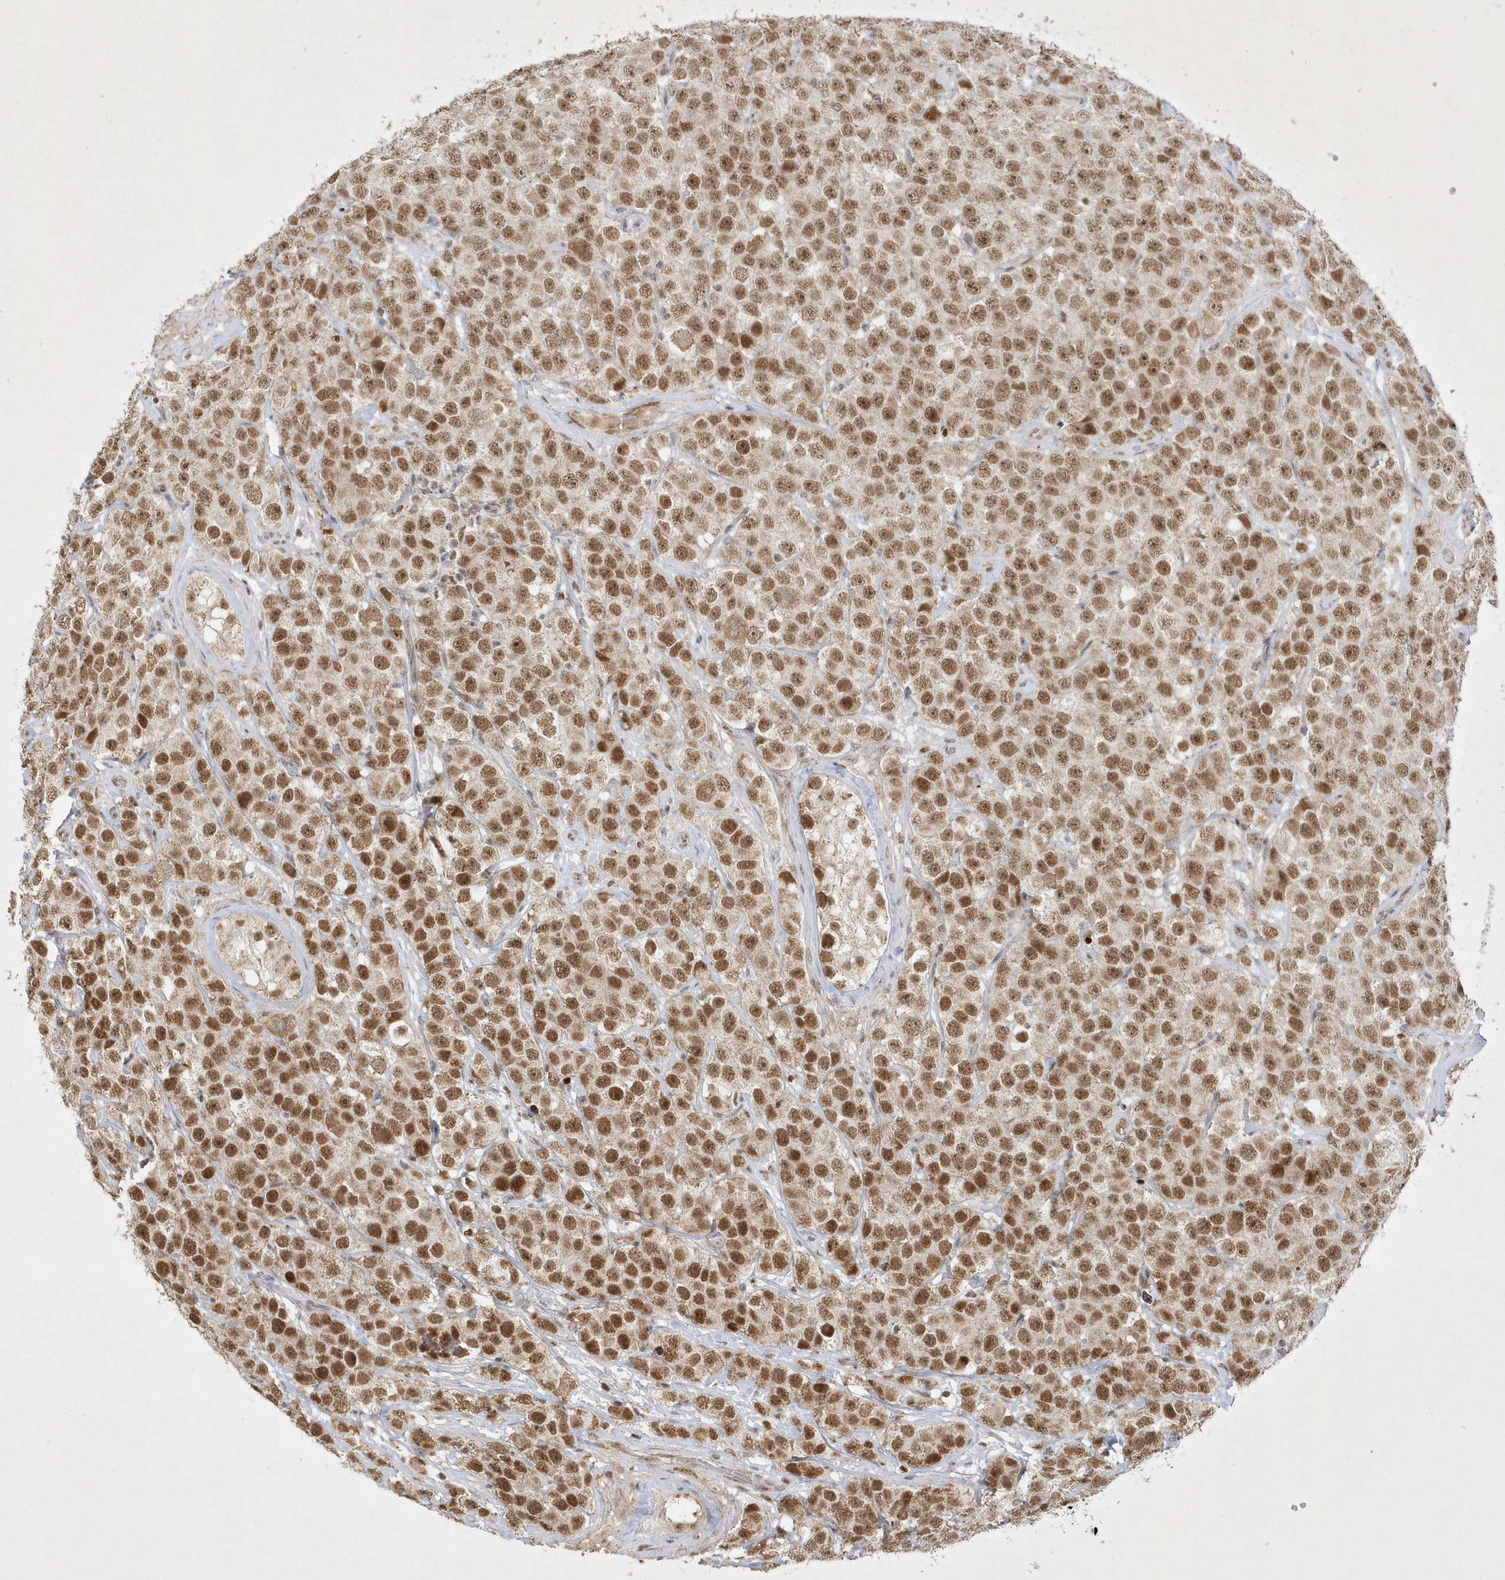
{"staining": {"intensity": "moderate", "quantity": ">75%", "location": "nuclear"}, "tissue": "testis cancer", "cell_type": "Tumor cells", "image_type": "cancer", "snomed": [{"axis": "morphology", "description": "Seminoma, NOS"}, {"axis": "topography", "description": "Testis"}], "caption": "Human testis cancer stained for a protein (brown) shows moderate nuclear positive positivity in about >75% of tumor cells.", "gene": "CPSF3", "patient": {"sex": "male", "age": 28}}